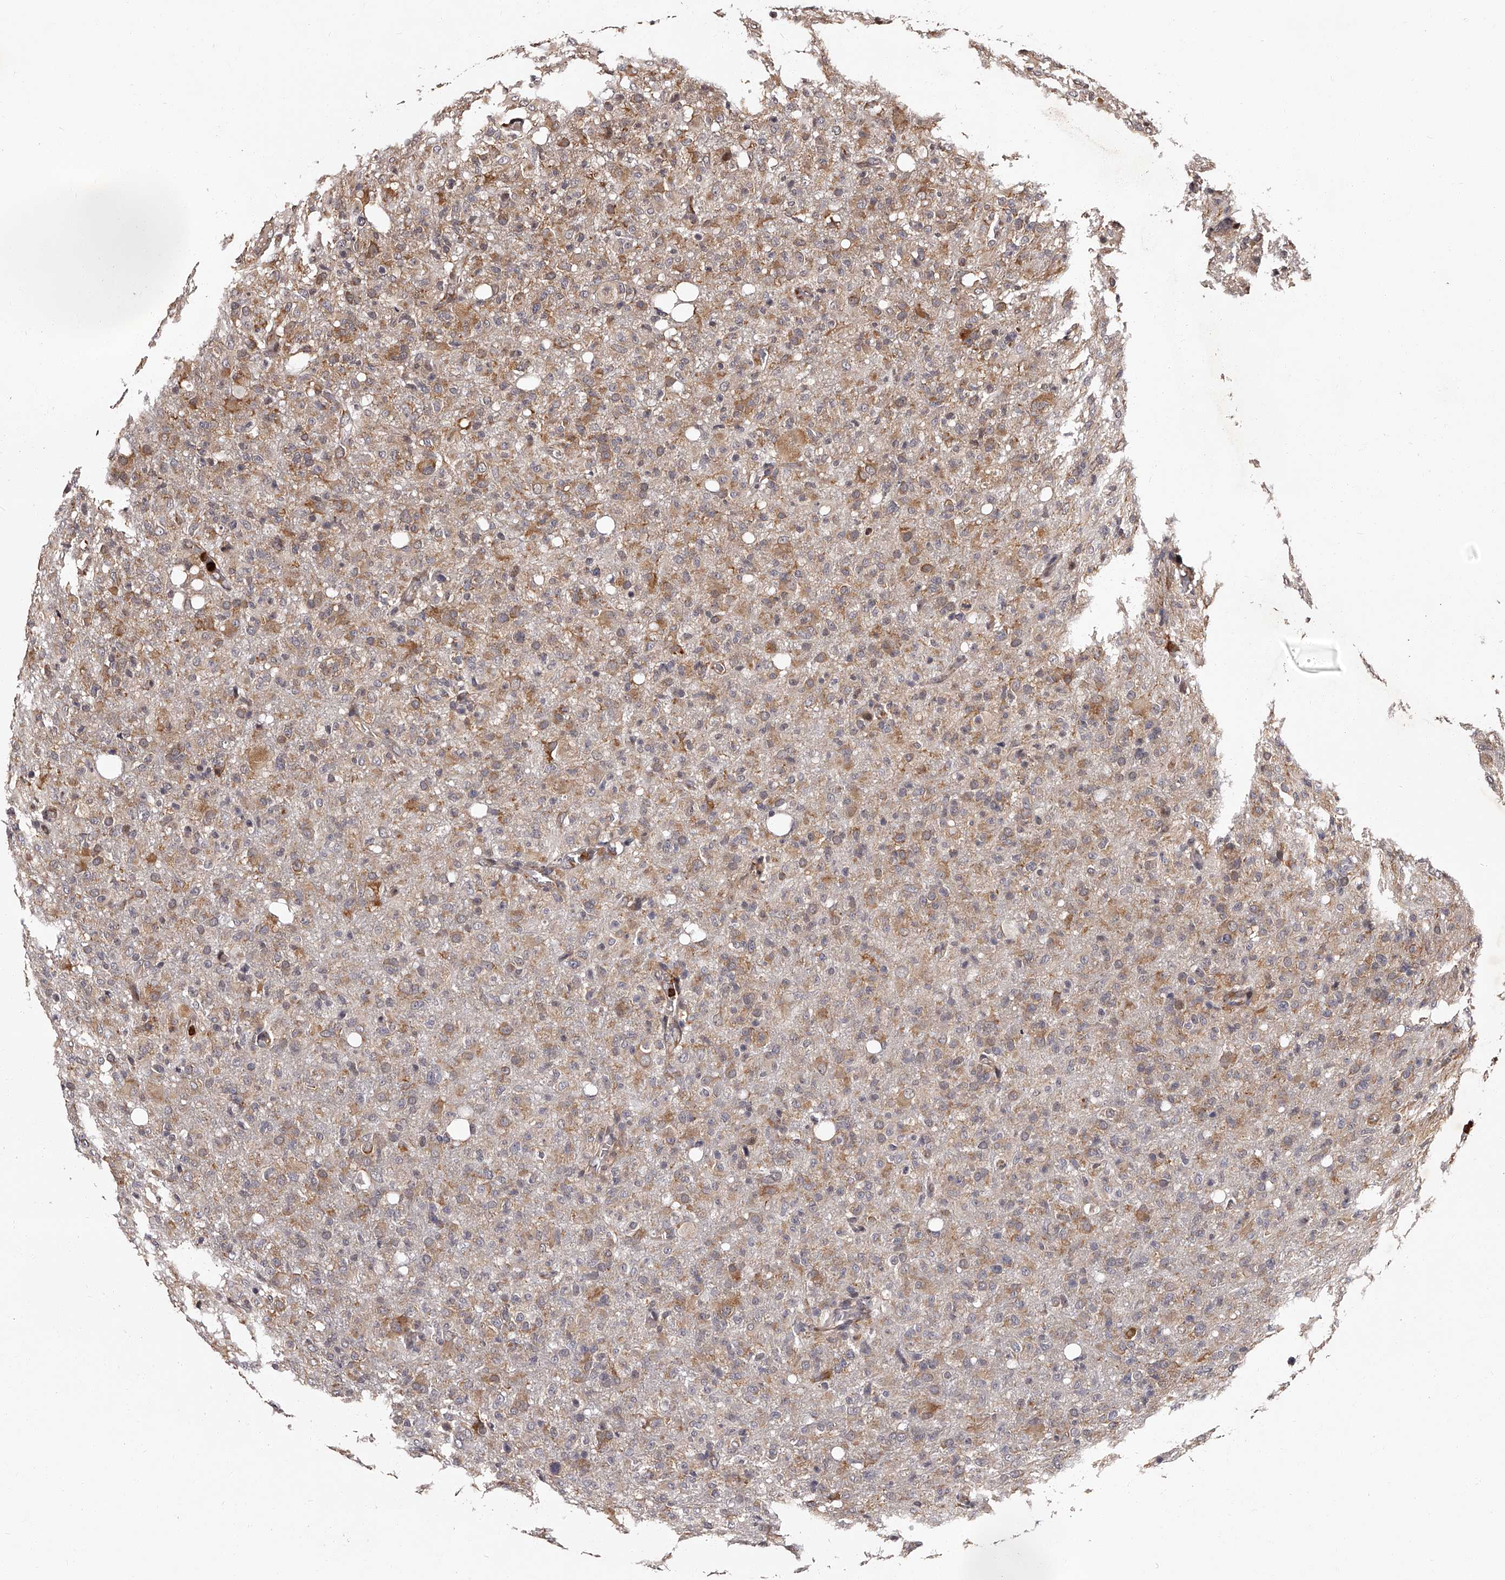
{"staining": {"intensity": "moderate", "quantity": "<25%", "location": "cytoplasmic/membranous"}, "tissue": "glioma", "cell_type": "Tumor cells", "image_type": "cancer", "snomed": [{"axis": "morphology", "description": "Glioma, malignant, High grade"}, {"axis": "topography", "description": "Brain"}], "caption": "Human malignant glioma (high-grade) stained with a protein marker demonstrates moderate staining in tumor cells.", "gene": "RSC1A1", "patient": {"sex": "female", "age": 57}}